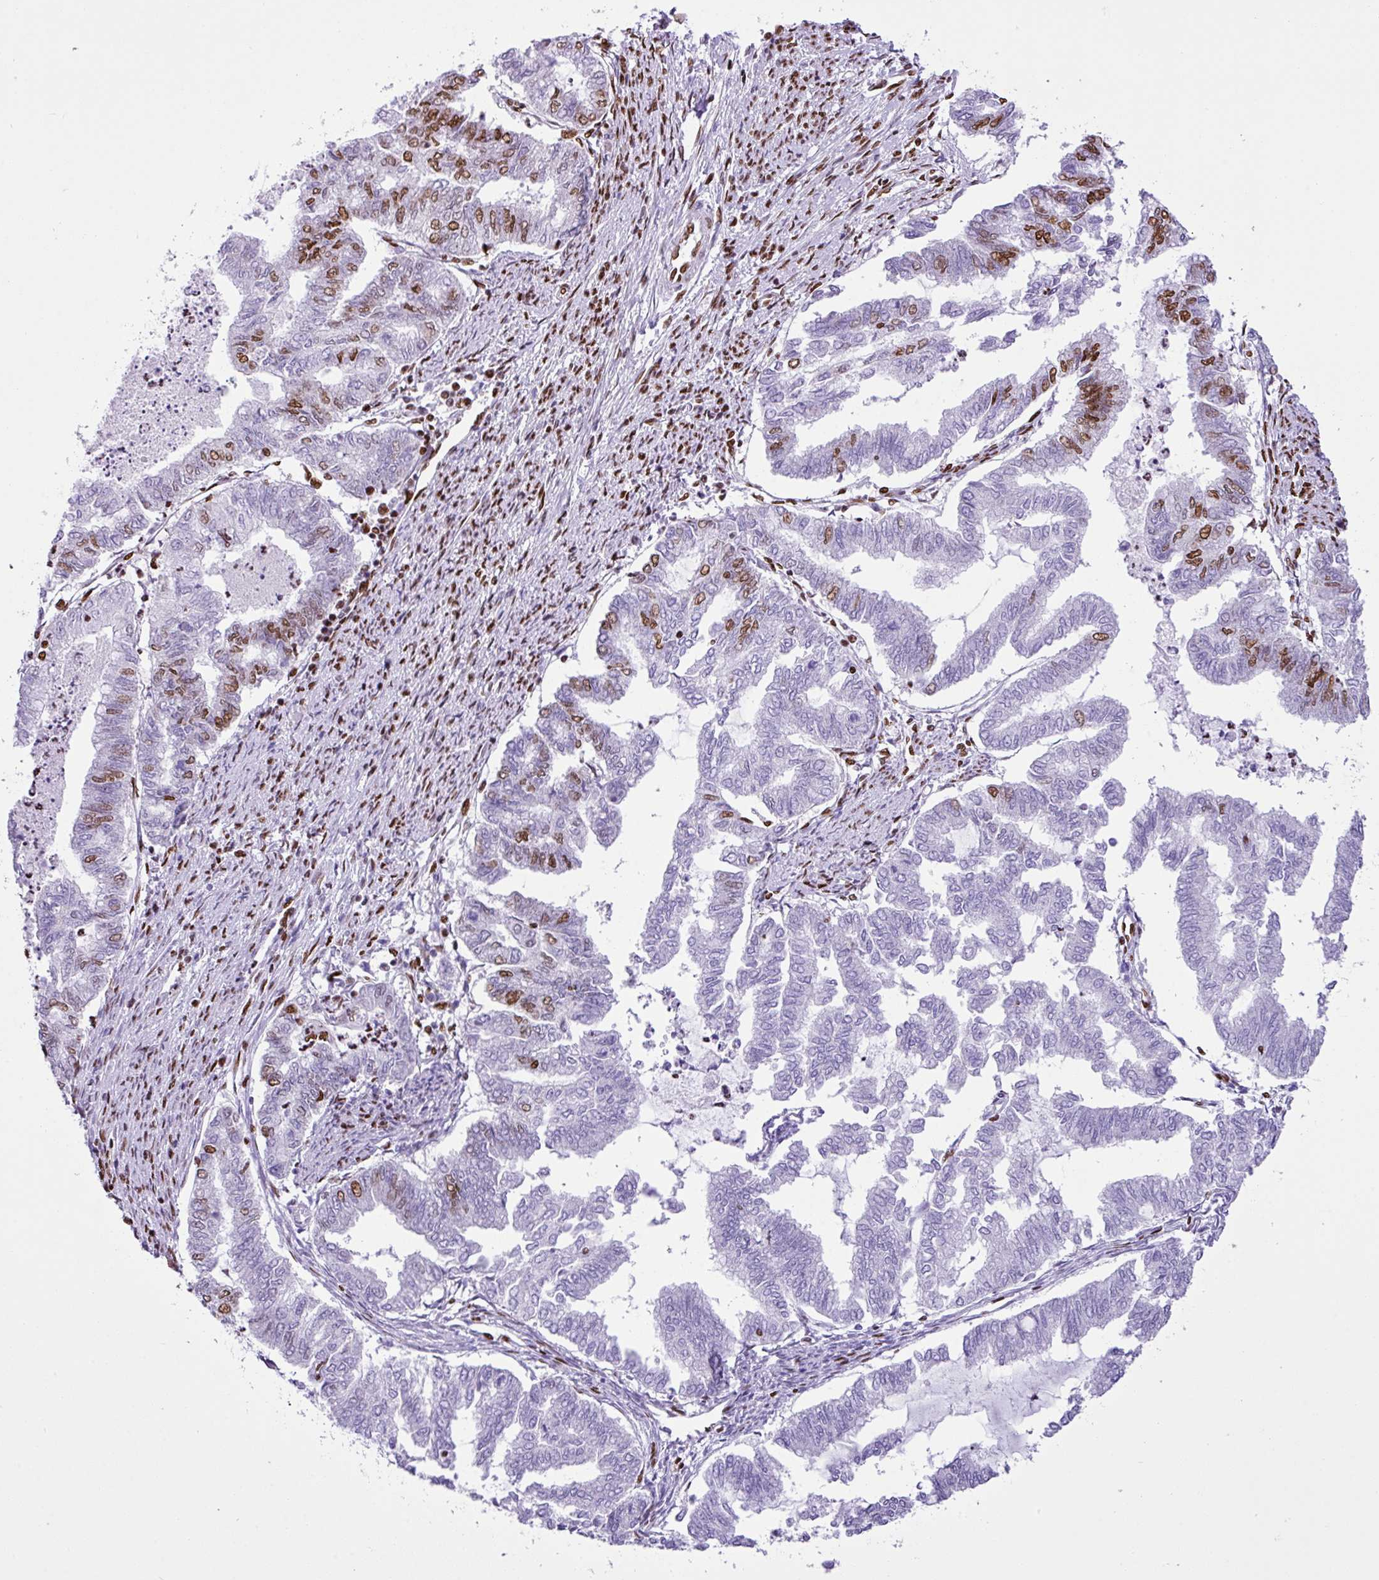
{"staining": {"intensity": "moderate", "quantity": "<25%", "location": "nuclear"}, "tissue": "endometrial cancer", "cell_type": "Tumor cells", "image_type": "cancer", "snomed": [{"axis": "morphology", "description": "Adenocarcinoma, NOS"}, {"axis": "topography", "description": "Endometrium"}], "caption": "Moderate nuclear positivity is present in about <25% of tumor cells in endometrial cancer (adenocarcinoma). The staining is performed using DAB (3,3'-diaminobenzidine) brown chromogen to label protein expression. The nuclei are counter-stained blue using hematoxylin.", "gene": "RARG", "patient": {"sex": "female", "age": 79}}